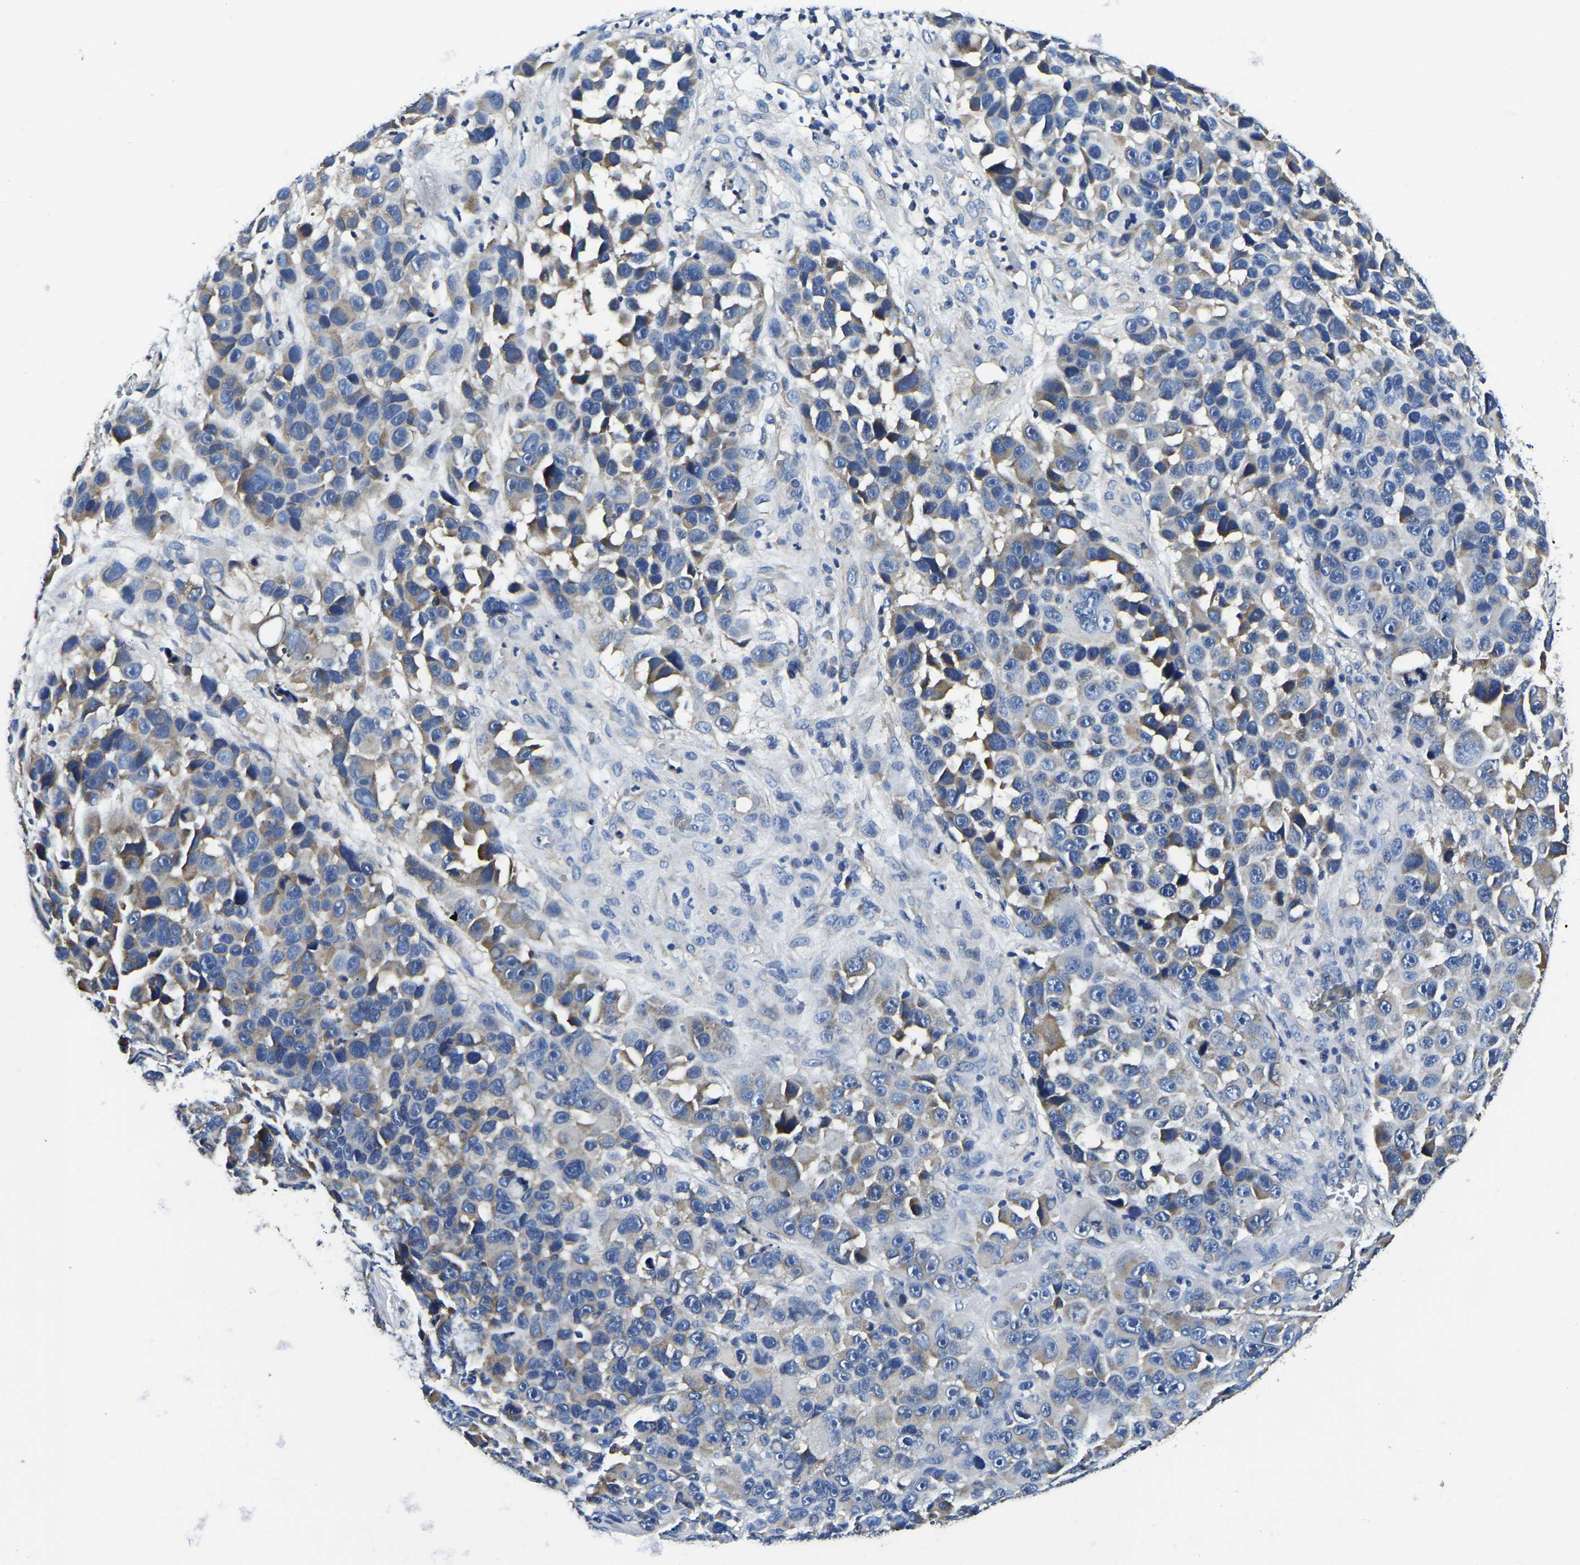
{"staining": {"intensity": "moderate", "quantity": "<25%", "location": "cytoplasmic/membranous"}, "tissue": "melanoma", "cell_type": "Tumor cells", "image_type": "cancer", "snomed": [{"axis": "morphology", "description": "Malignant melanoma, NOS"}, {"axis": "topography", "description": "Skin"}], "caption": "The histopathology image displays immunohistochemical staining of melanoma. There is moderate cytoplasmic/membranous expression is appreciated in approximately <25% of tumor cells.", "gene": "KCTD17", "patient": {"sex": "male", "age": 53}}